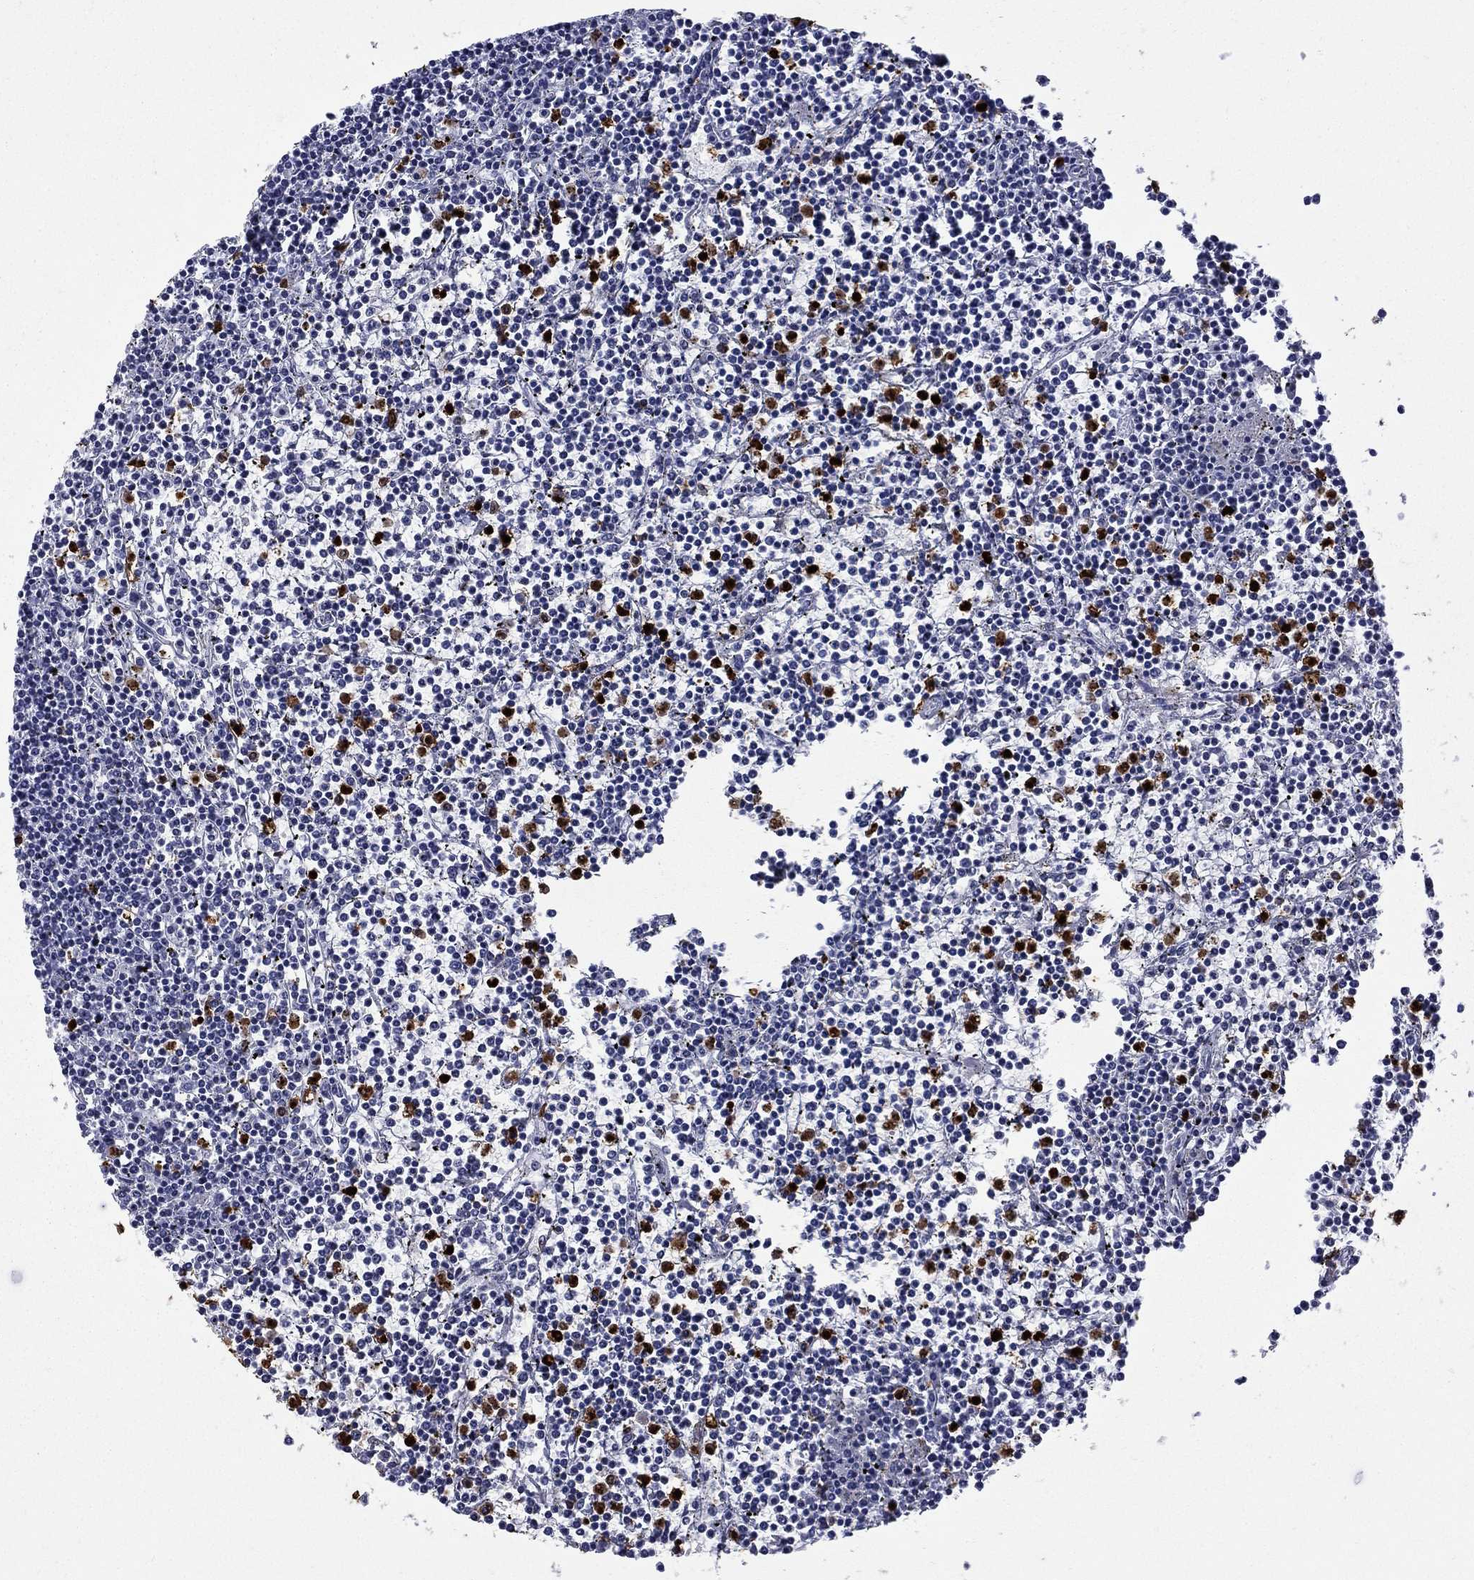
{"staining": {"intensity": "negative", "quantity": "none", "location": "none"}, "tissue": "lymphoma", "cell_type": "Tumor cells", "image_type": "cancer", "snomed": [{"axis": "morphology", "description": "Malignant lymphoma, non-Hodgkin's type, Low grade"}, {"axis": "topography", "description": "Spleen"}], "caption": "Immunohistochemistry (IHC) image of neoplastic tissue: lymphoma stained with DAB displays no significant protein staining in tumor cells.", "gene": "TRIM29", "patient": {"sex": "female", "age": 19}}